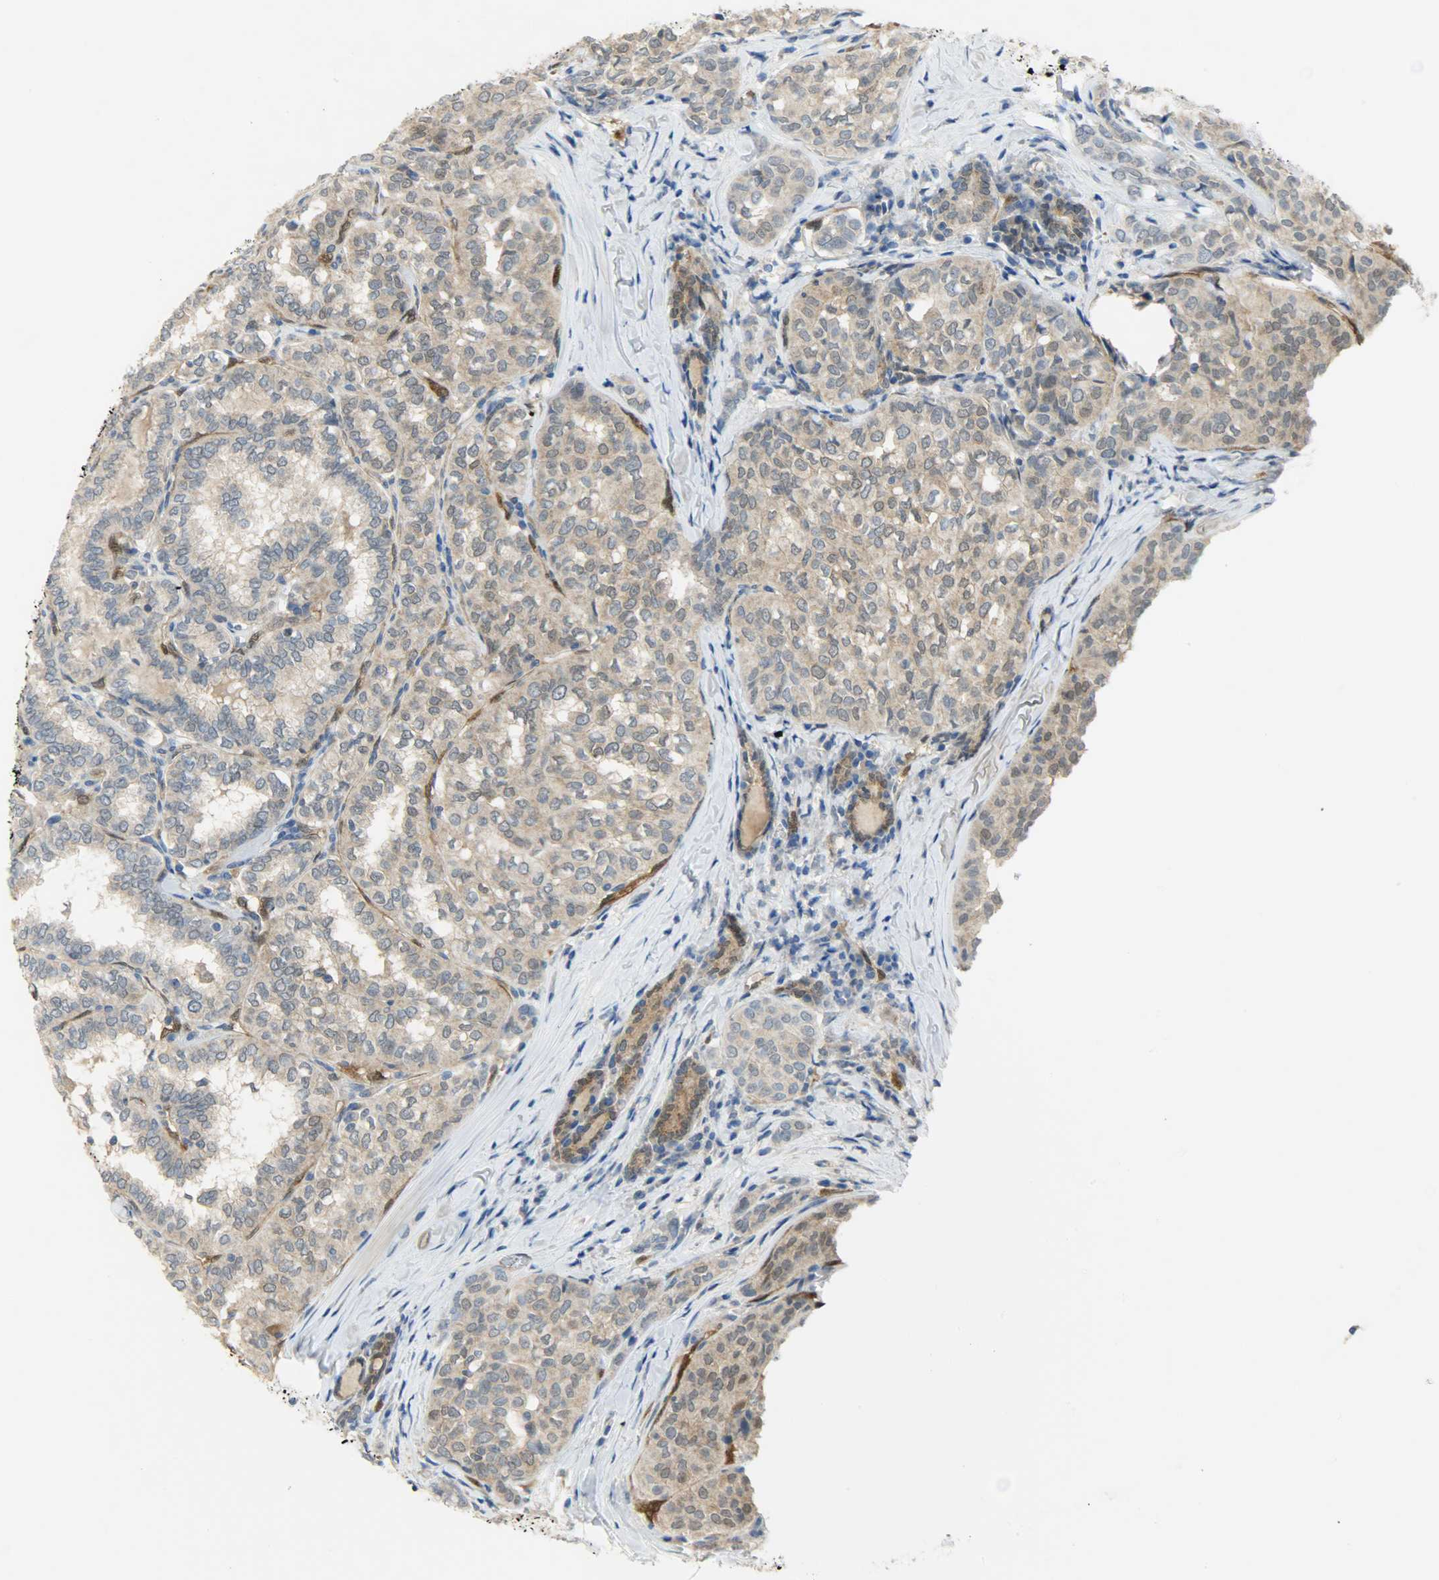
{"staining": {"intensity": "weak", "quantity": ">75%", "location": "cytoplasmic/membranous"}, "tissue": "thyroid cancer", "cell_type": "Tumor cells", "image_type": "cancer", "snomed": [{"axis": "morphology", "description": "Papillary adenocarcinoma, NOS"}, {"axis": "topography", "description": "Thyroid gland"}], "caption": "There is low levels of weak cytoplasmic/membranous positivity in tumor cells of thyroid cancer (papillary adenocarcinoma), as demonstrated by immunohistochemical staining (brown color).", "gene": "FKBP1A", "patient": {"sex": "female", "age": 30}}